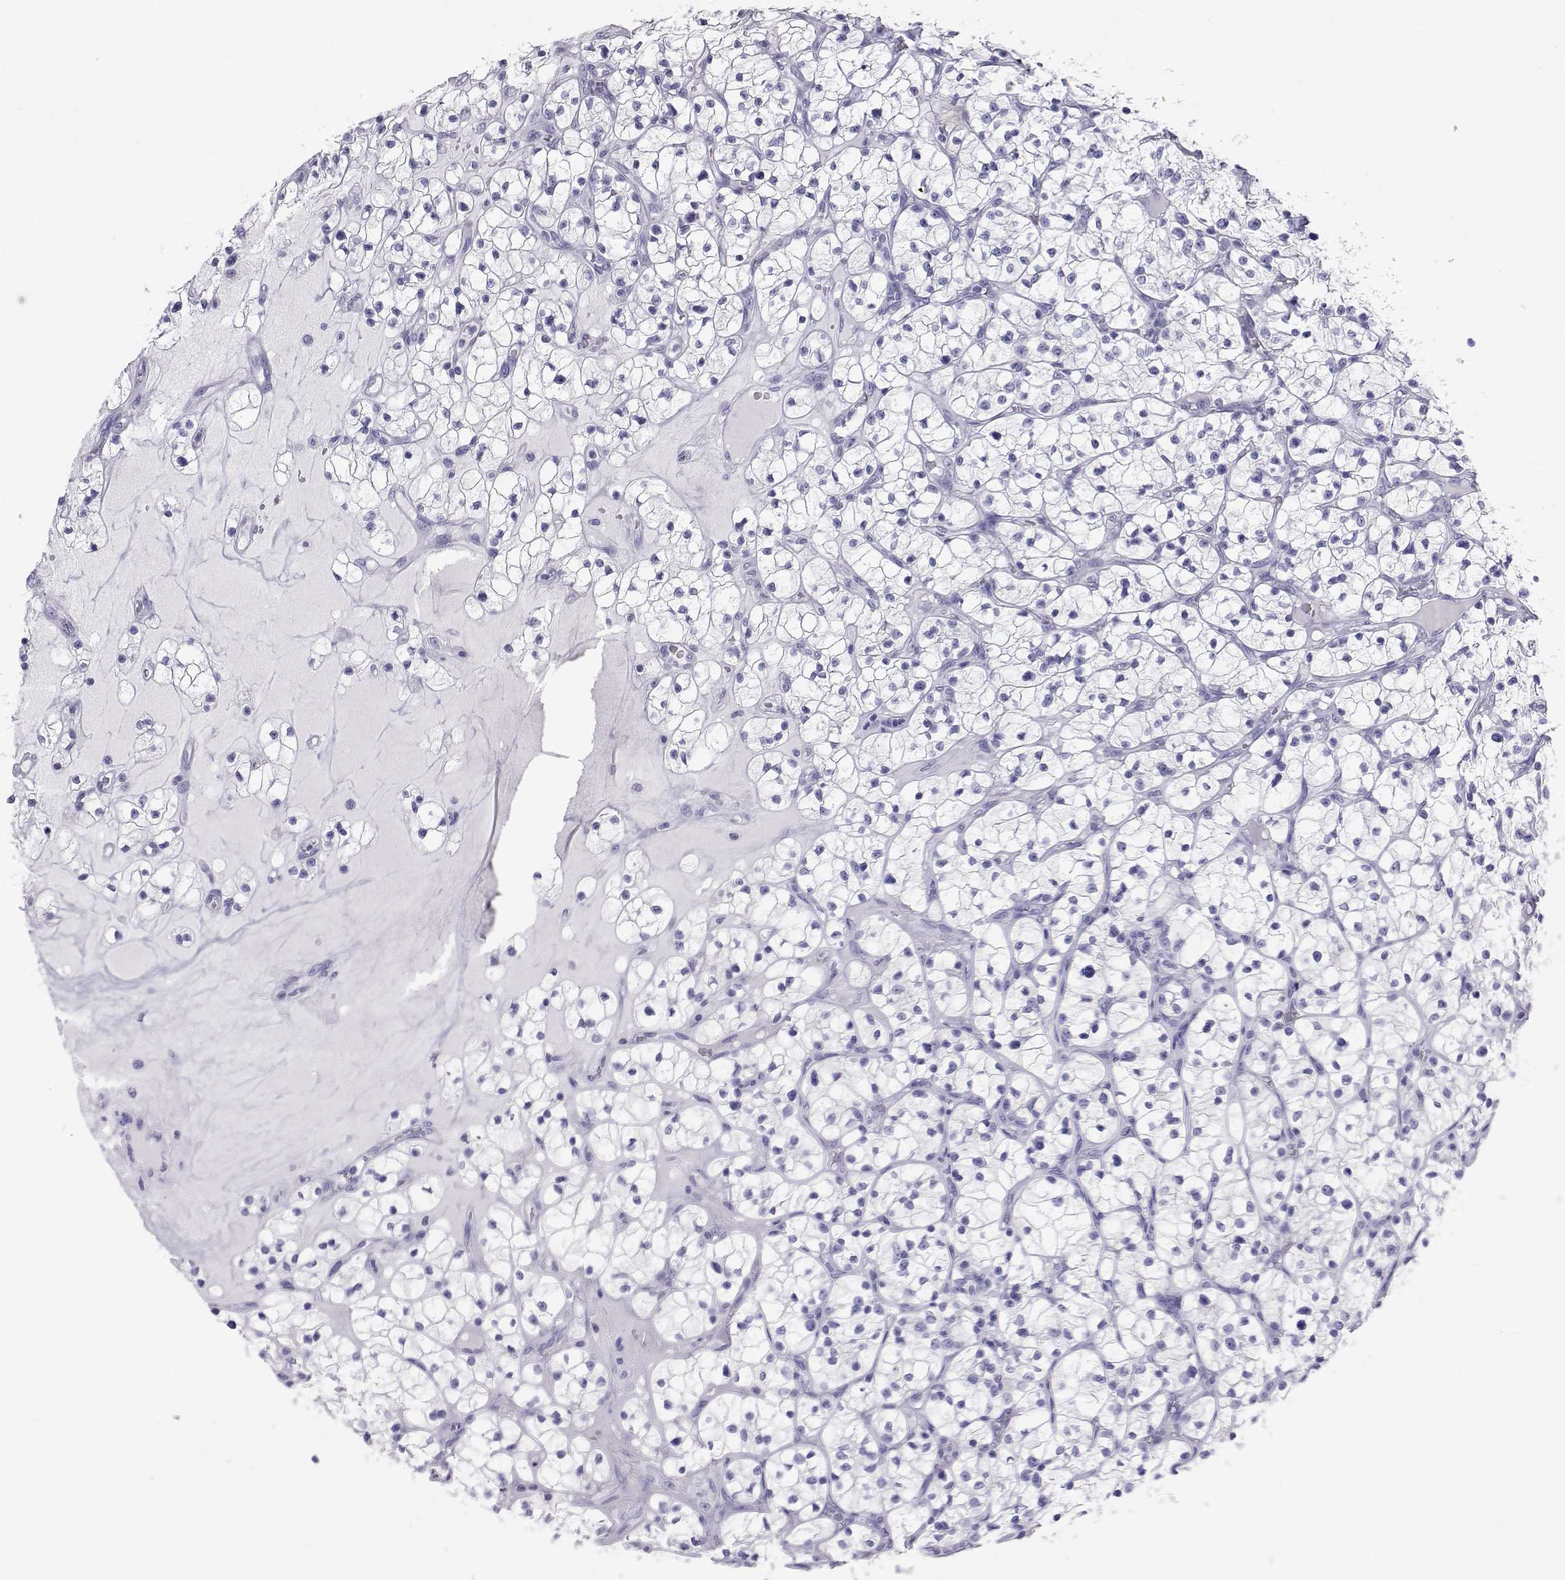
{"staining": {"intensity": "negative", "quantity": "none", "location": "none"}, "tissue": "renal cancer", "cell_type": "Tumor cells", "image_type": "cancer", "snomed": [{"axis": "morphology", "description": "Adenocarcinoma, NOS"}, {"axis": "topography", "description": "Kidney"}], "caption": "This is an IHC histopathology image of human renal cancer (adenocarcinoma). There is no expression in tumor cells.", "gene": "PLIN4", "patient": {"sex": "female", "age": 64}}